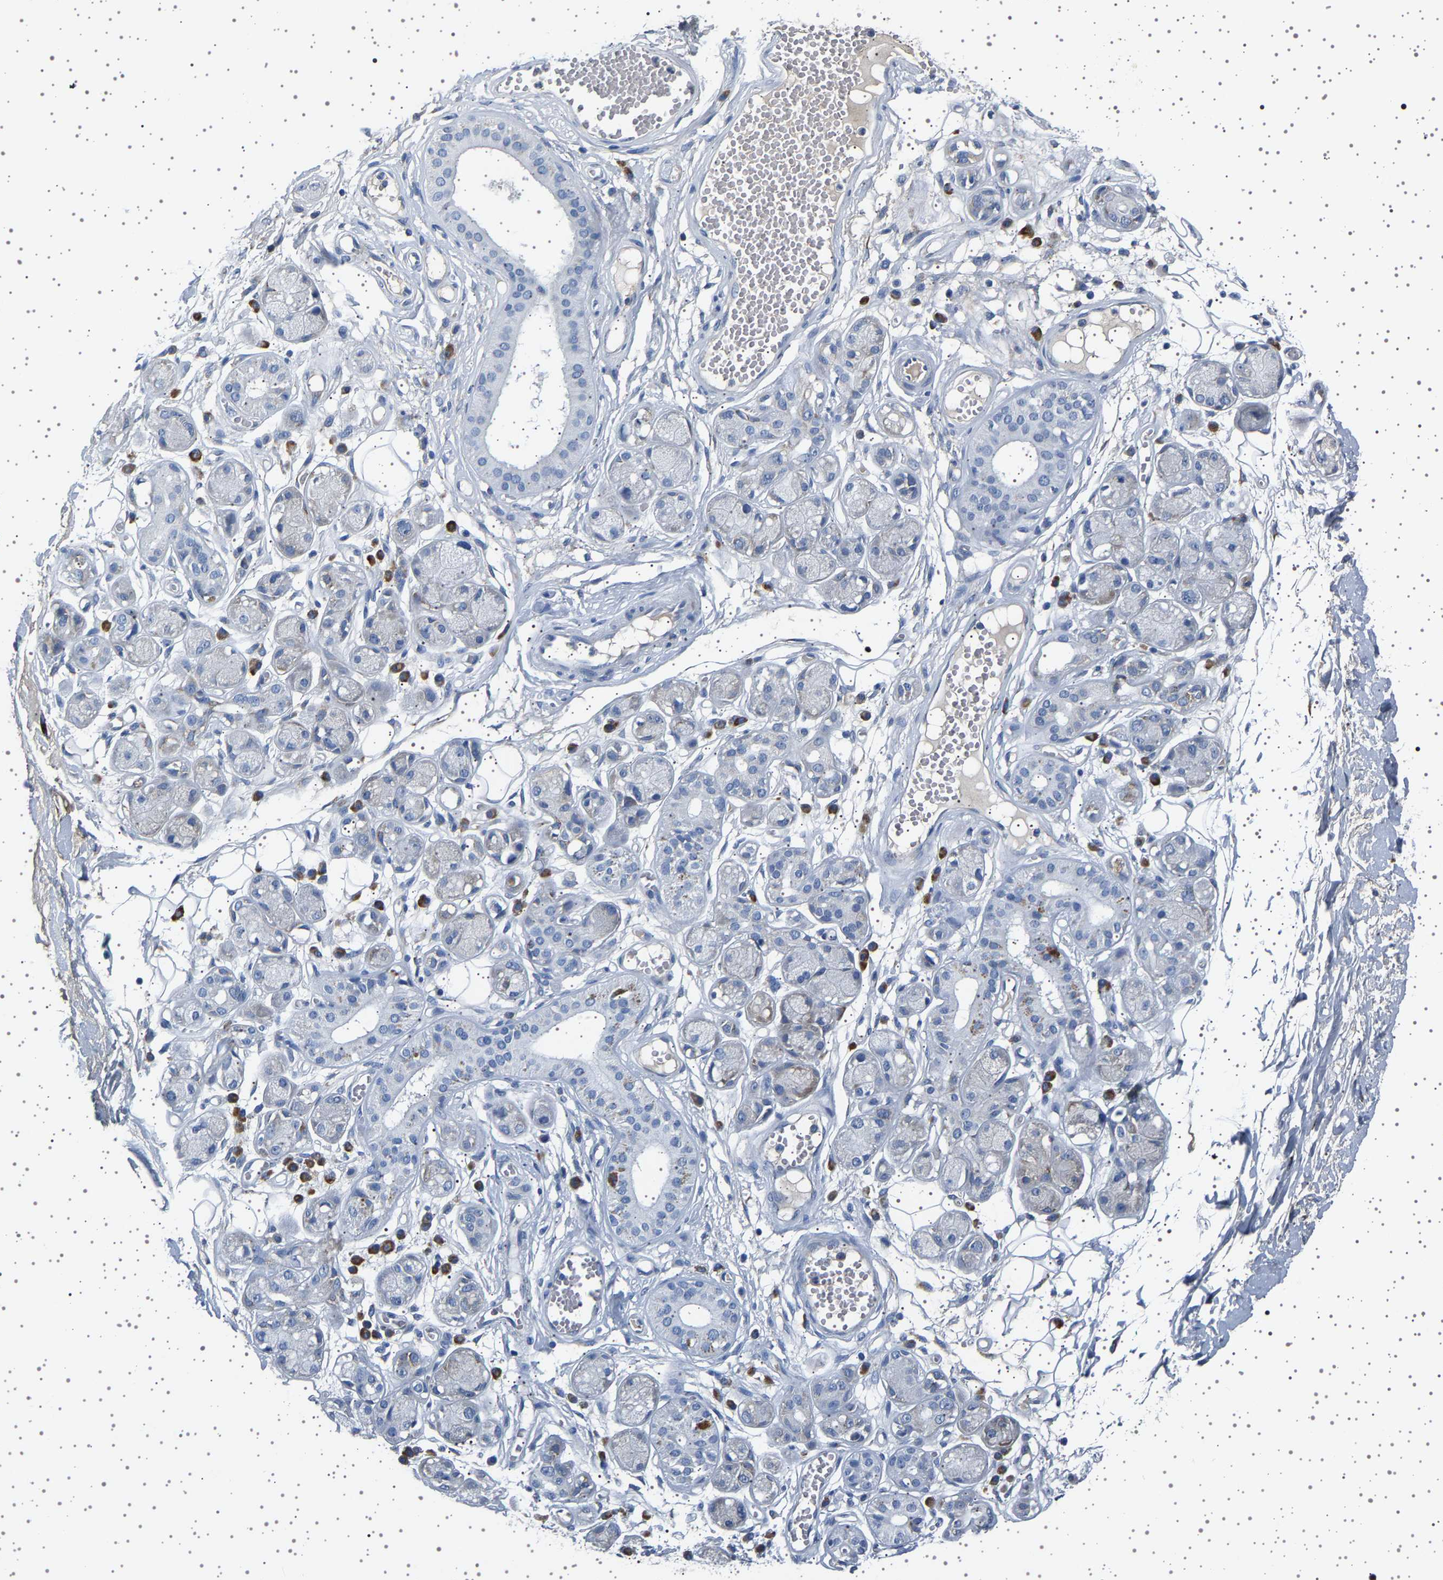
{"staining": {"intensity": "negative", "quantity": "none", "location": "none"}, "tissue": "adipose tissue", "cell_type": "Adipocytes", "image_type": "normal", "snomed": [{"axis": "morphology", "description": "Normal tissue, NOS"}, {"axis": "morphology", "description": "Inflammation, NOS"}, {"axis": "topography", "description": "Salivary gland"}, {"axis": "topography", "description": "Peripheral nerve tissue"}], "caption": "The image reveals no staining of adipocytes in unremarkable adipose tissue.", "gene": "FTCD", "patient": {"sex": "female", "age": 75}}